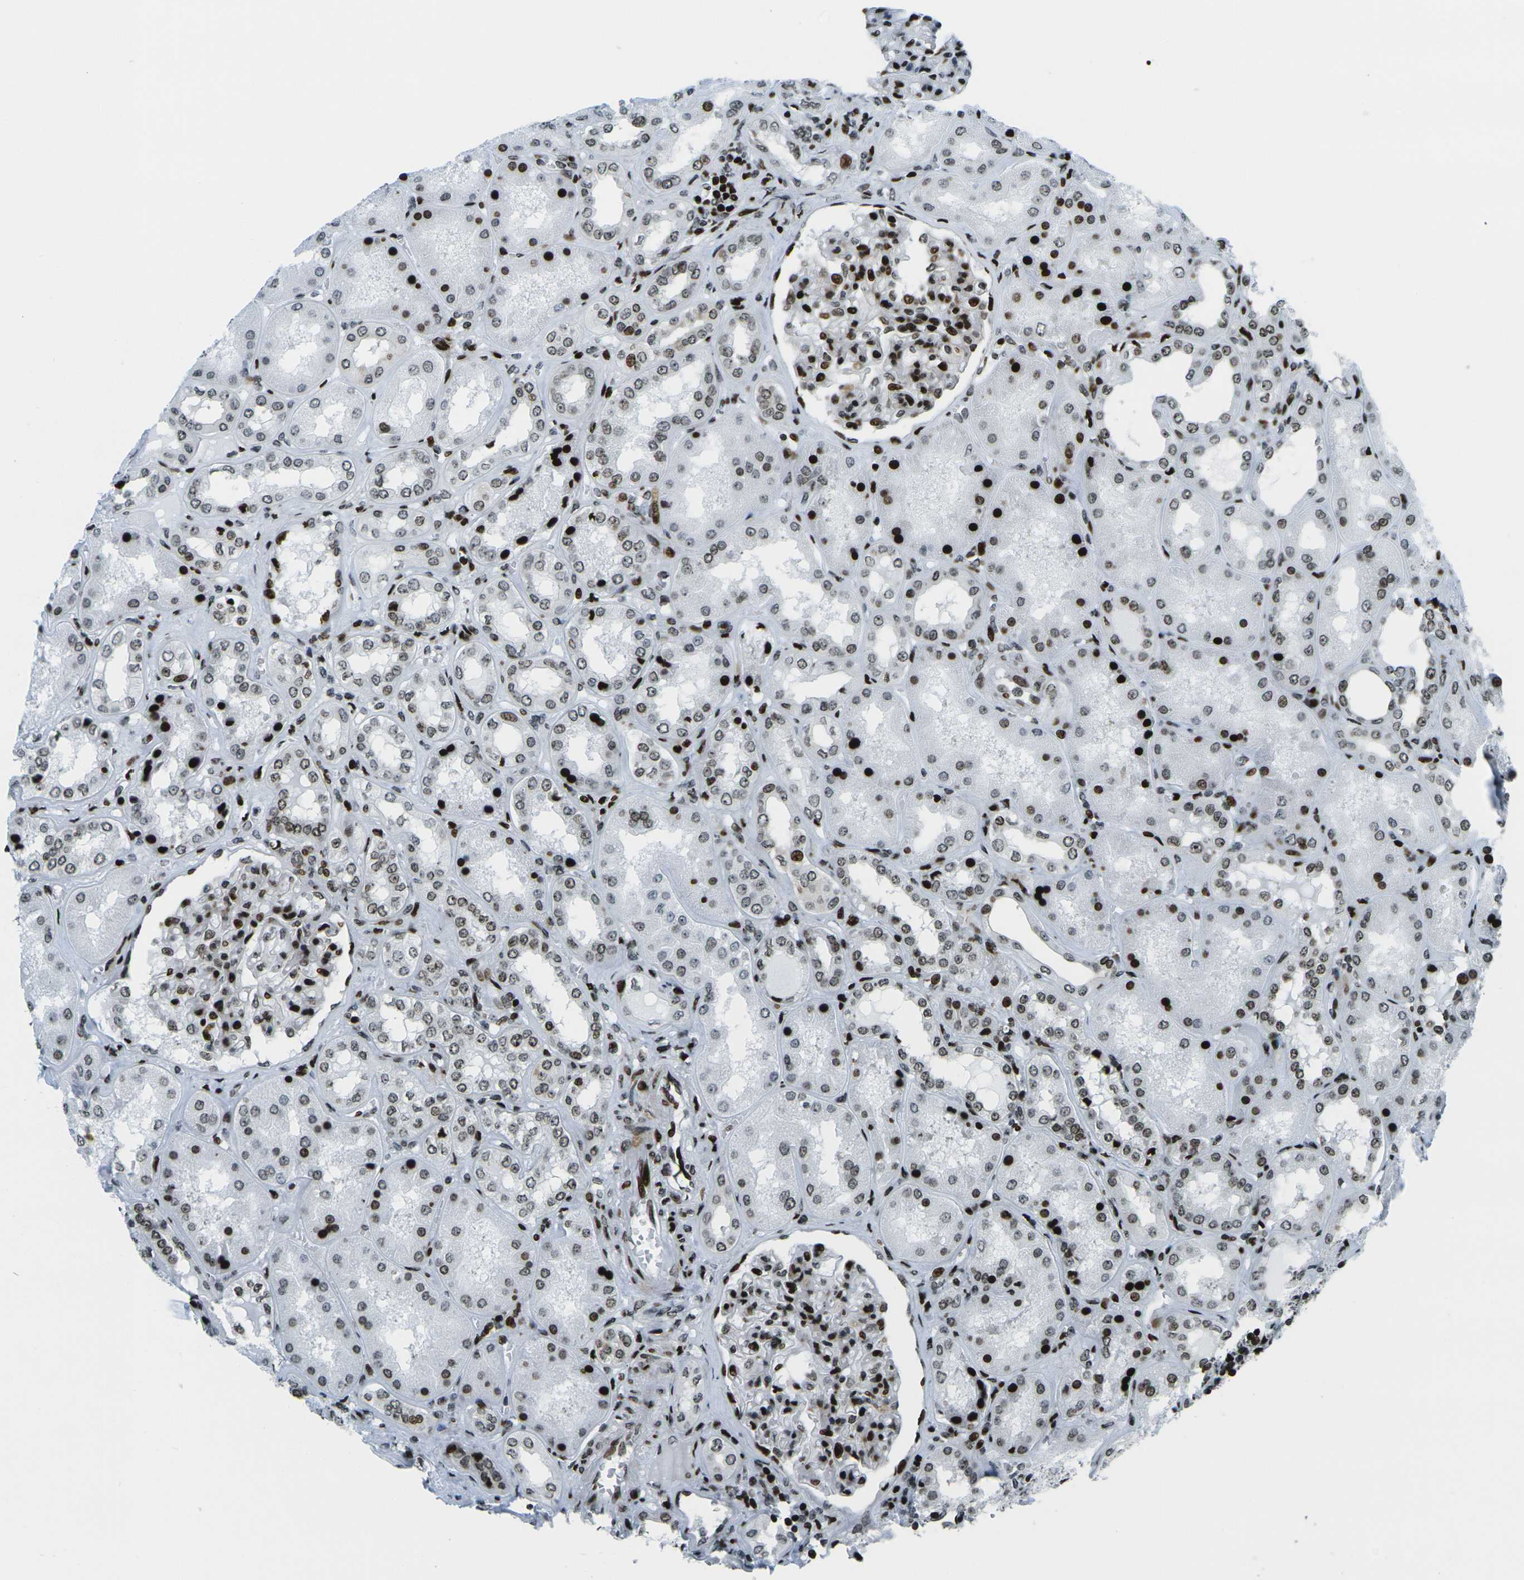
{"staining": {"intensity": "strong", "quantity": ">75%", "location": "nuclear"}, "tissue": "kidney", "cell_type": "Cells in glomeruli", "image_type": "normal", "snomed": [{"axis": "morphology", "description": "Normal tissue, NOS"}, {"axis": "topography", "description": "Kidney"}], "caption": "An immunohistochemistry (IHC) micrograph of benign tissue is shown. Protein staining in brown labels strong nuclear positivity in kidney within cells in glomeruli.", "gene": "H3", "patient": {"sex": "female", "age": 56}}